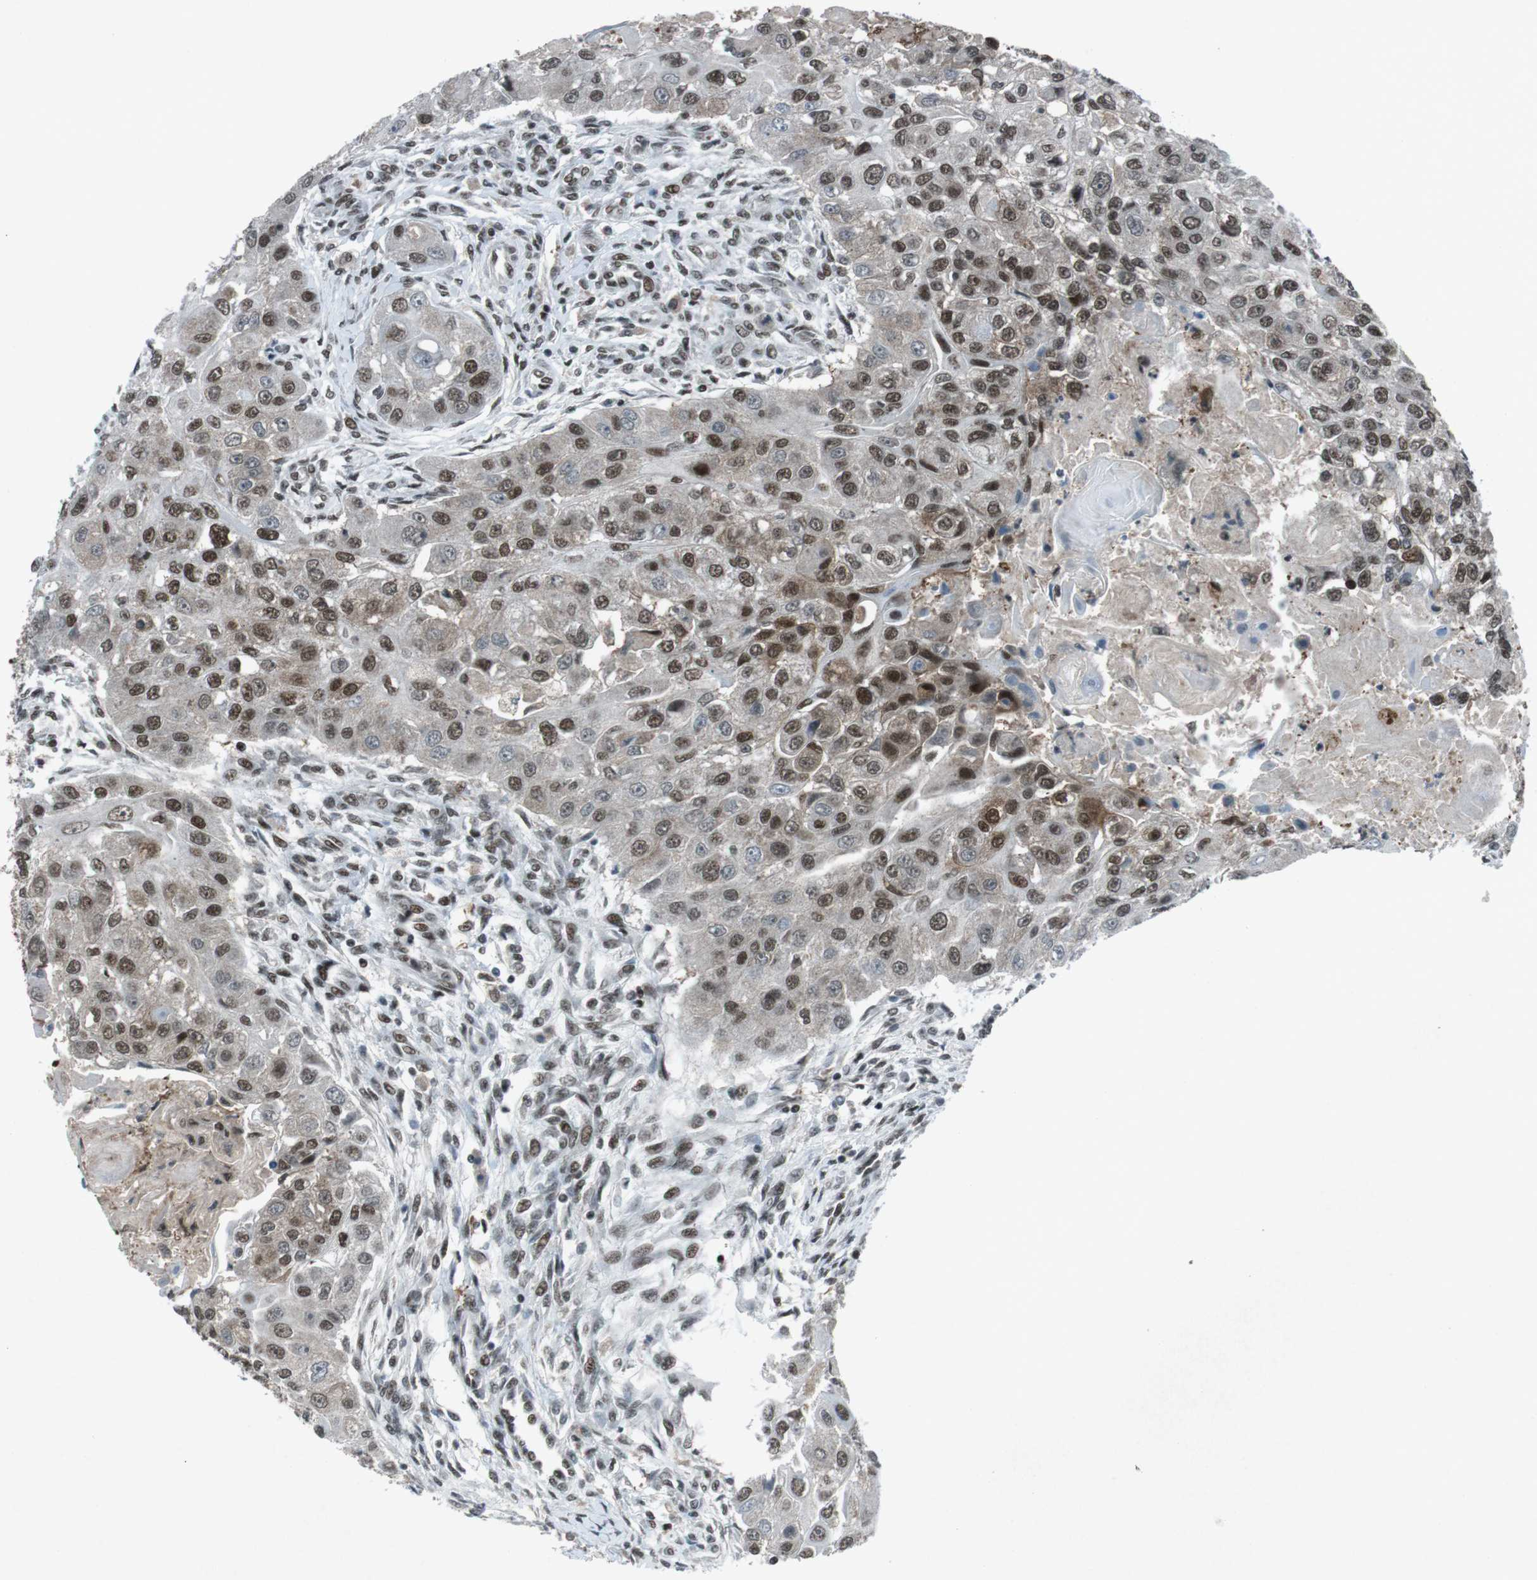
{"staining": {"intensity": "strong", "quantity": "25%-75%", "location": "nuclear"}, "tissue": "head and neck cancer", "cell_type": "Tumor cells", "image_type": "cancer", "snomed": [{"axis": "morphology", "description": "Normal tissue, NOS"}, {"axis": "morphology", "description": "Squamous cell carcinoma, NOS"}, {"axis": "topography", "description": "Skeletal muscle"}, {"axis": "topography", "description": "Head-Neck"}], "caption": "IHC histopathology image of neoplastic tissue: human head and neck squamous cell carcinoma stained using immunohistochemistry displays high levels of strong protein expression localized specifically in the nuclear of tumor cells, appearing as a nuclear brown color.", "gene": "TAF1", "patient": {"sex": "male", "age": 51}}